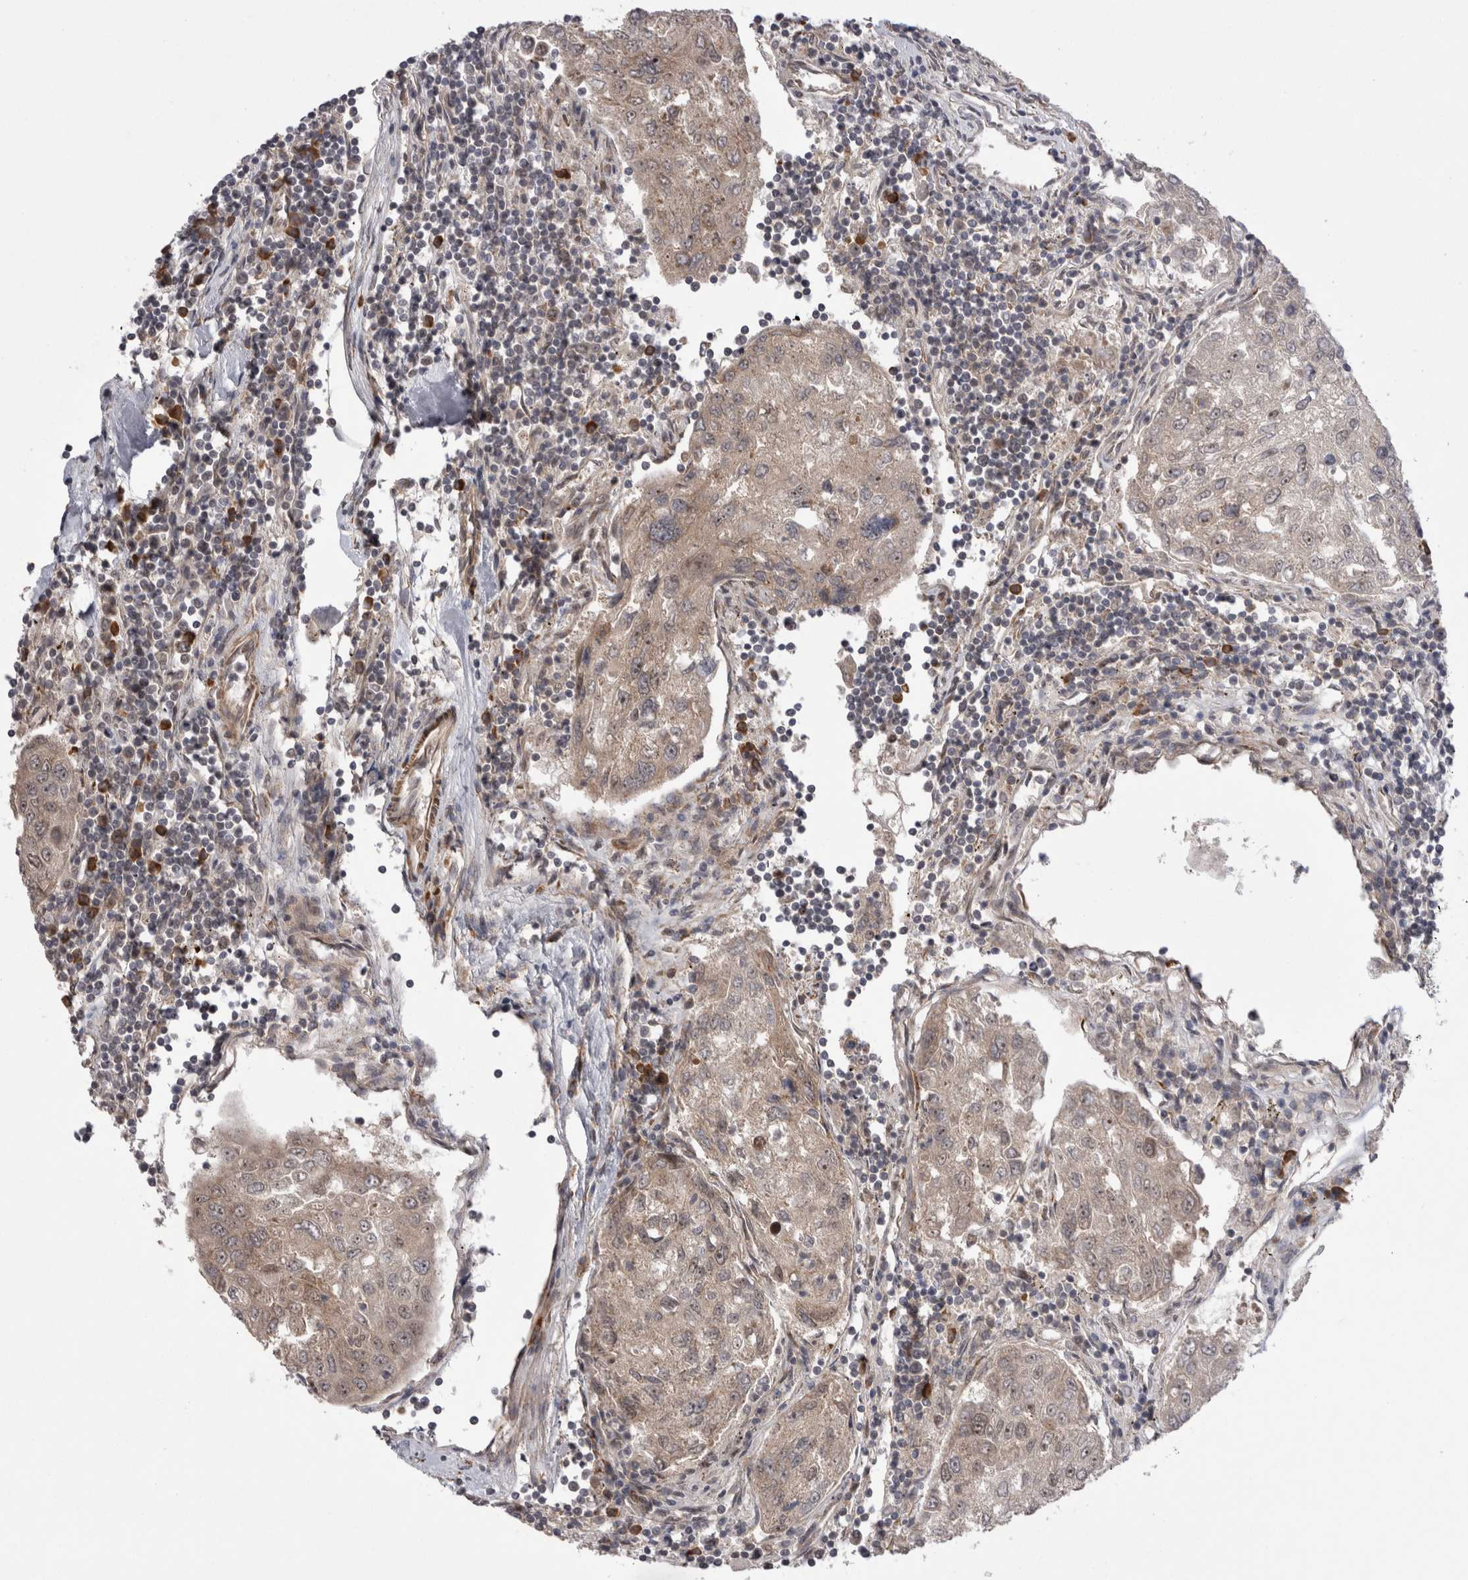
{"staining": {"intensity": "weak", "quantity": ">75%", "location": "cytoplasmic/membranous,nuclear"}, "tissue": "urothelial cancer", "cell_type": "Tumor cells", "image_type": "cancer", "snomed": [{"axis": "morphology", "description": "Urothelial carcinoma, High grade"}, {"axis": "topography", "description": "Lymph node"}, {"axis": "topography", "description": "Urinary bladder"}], "caption": "Immunohistochemical staining of human urothelial cancer displays weak cytoplasmic/membranous and nuclear protein positivity in approximately >75% of tumor cells.", "gene": "EXOSC4", "patient": {"sex": "male", "age": 51}}